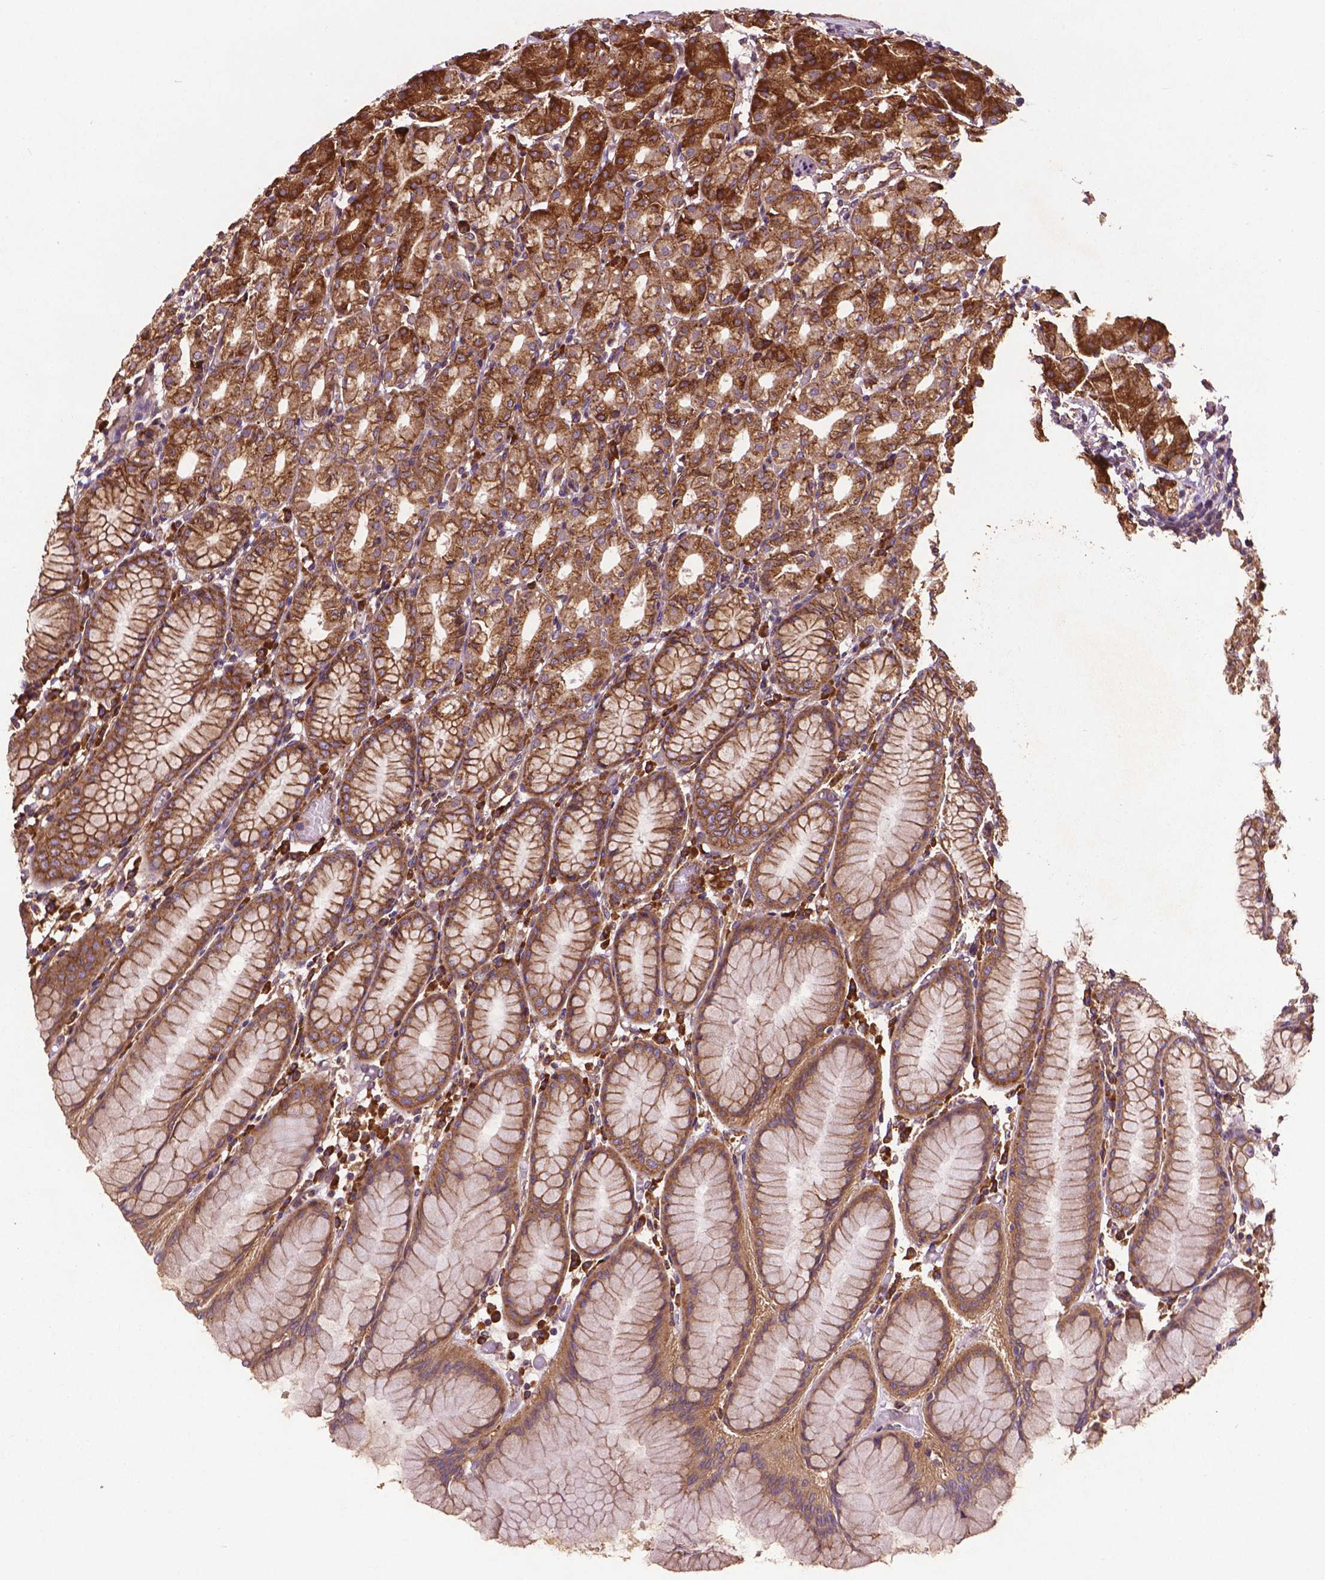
{"staining": {"intensity": "moderate", "quantity": ">75%", "location": "cytoplasmic/membranous"}, "tissue": "stomach", "cell_type": "Glandular cells", "image_type": "normal", "snomed": [{"axis": "morphology", "description": "Normal tissue, NOS"}, {"axis": "topography", "description": "Stomach"}], "caption": "About >75% of glandular cells in normal stomach demonstrate moderate cytoplasmic/membranous protein positivity as visualized by brown immunohistochemical staining.", "gene": "CCDC71L", "patient": {"sex": "female", "age": 57}}